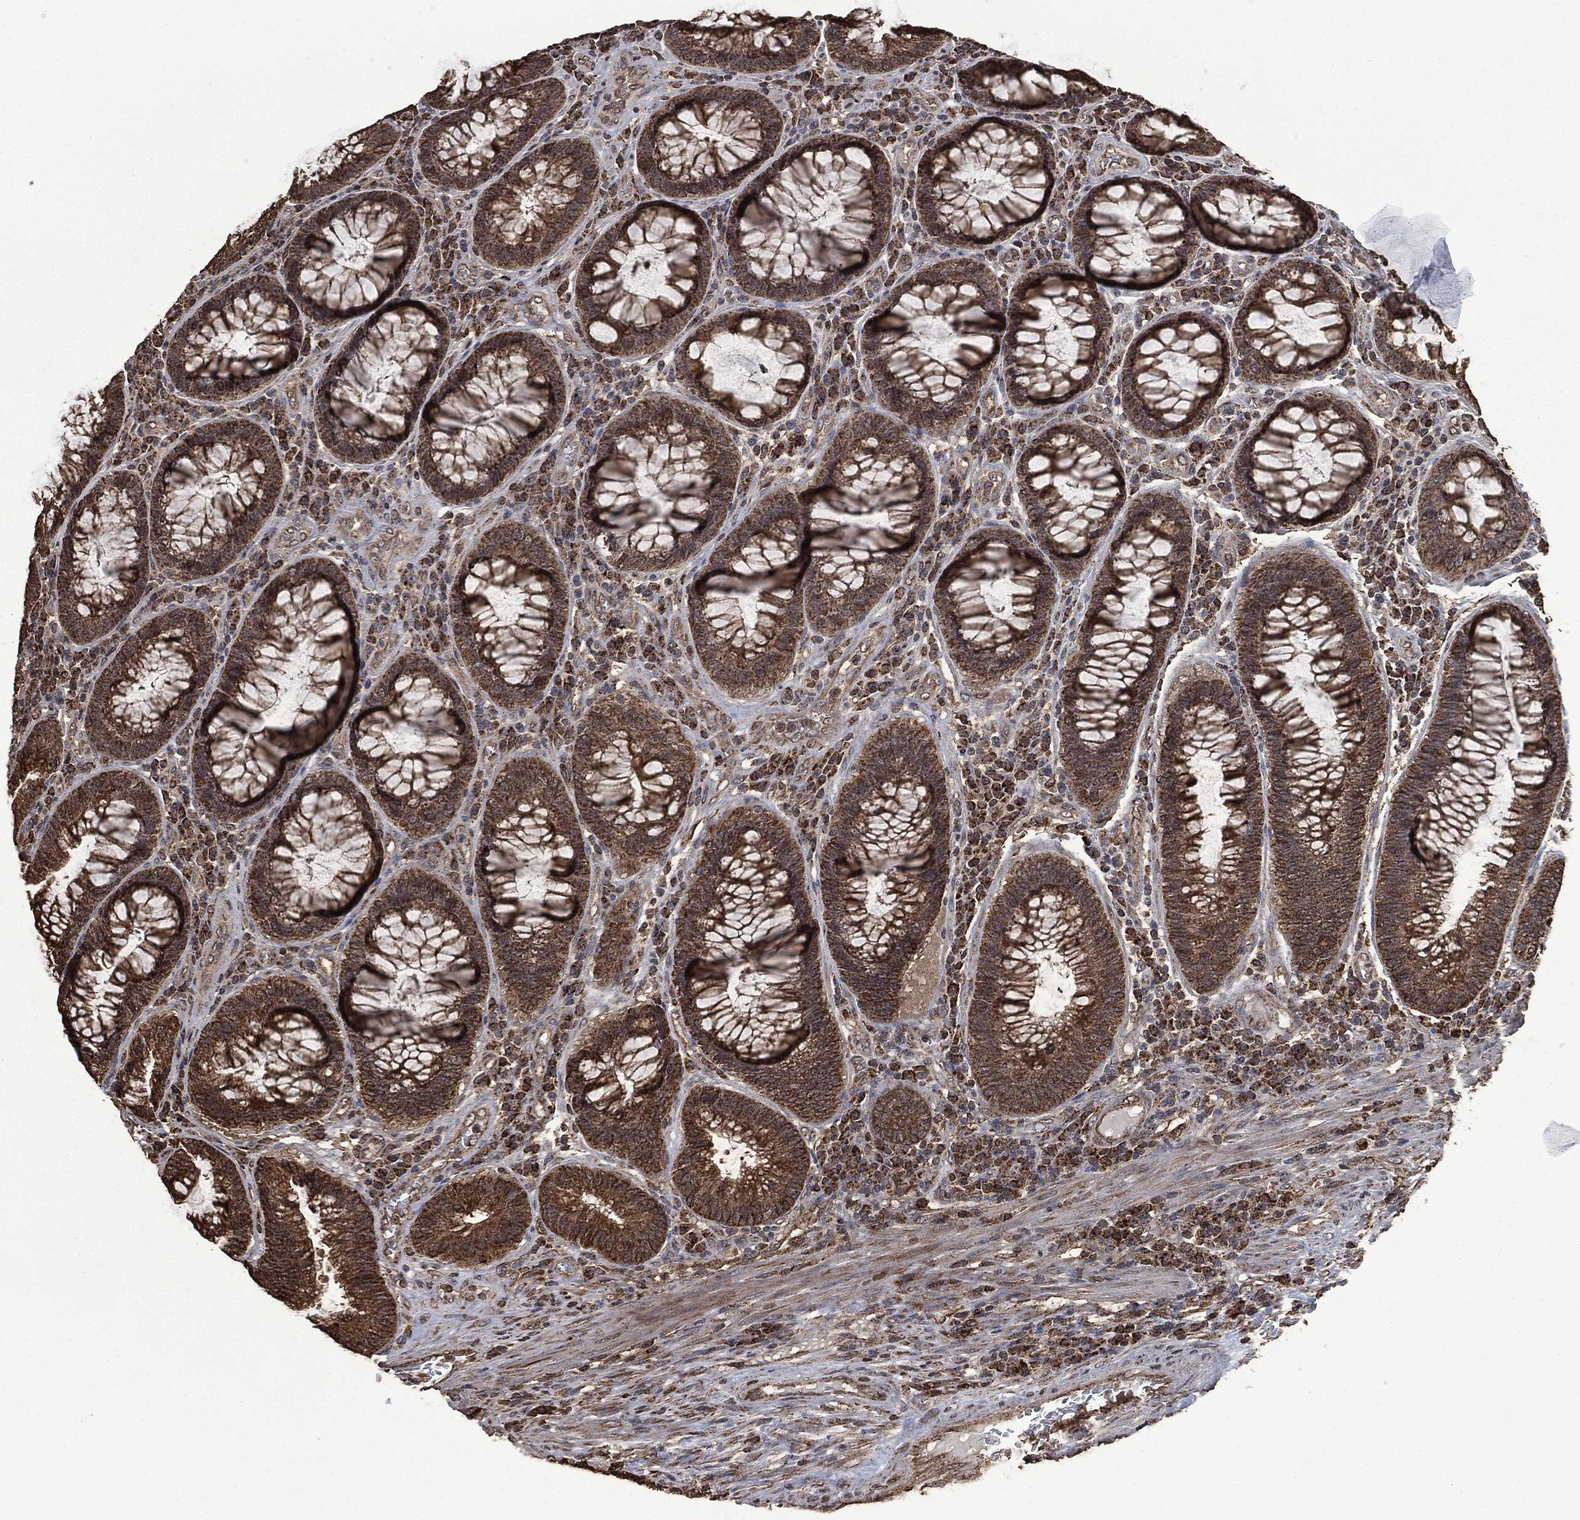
{"staining": {"intensity": "moderate", "quantity": ">75%", "location": "cytoplasmic/membranous"}, "tissue": "colorectal cancer", "cell_type": "Tumor cells", "image_type": "cancer", "snomed": [{"axis": "morphology", "description": "Adenocarcinoma, NOS"}, {"axis": "topography", "description": "Colon"}], "caption": "A medium amount of moderate cytoplasmic/membranous expression is identified in approximately >75% of tumor cells in colorectal cancer (adenocarcinoma) tissue. (DAB (3,3'-diaminobenzidine) = brown stain, brightfield microscopy at high magnification).", "gene": "LIG3", "patient": {"sex": "female", "age": 67}}